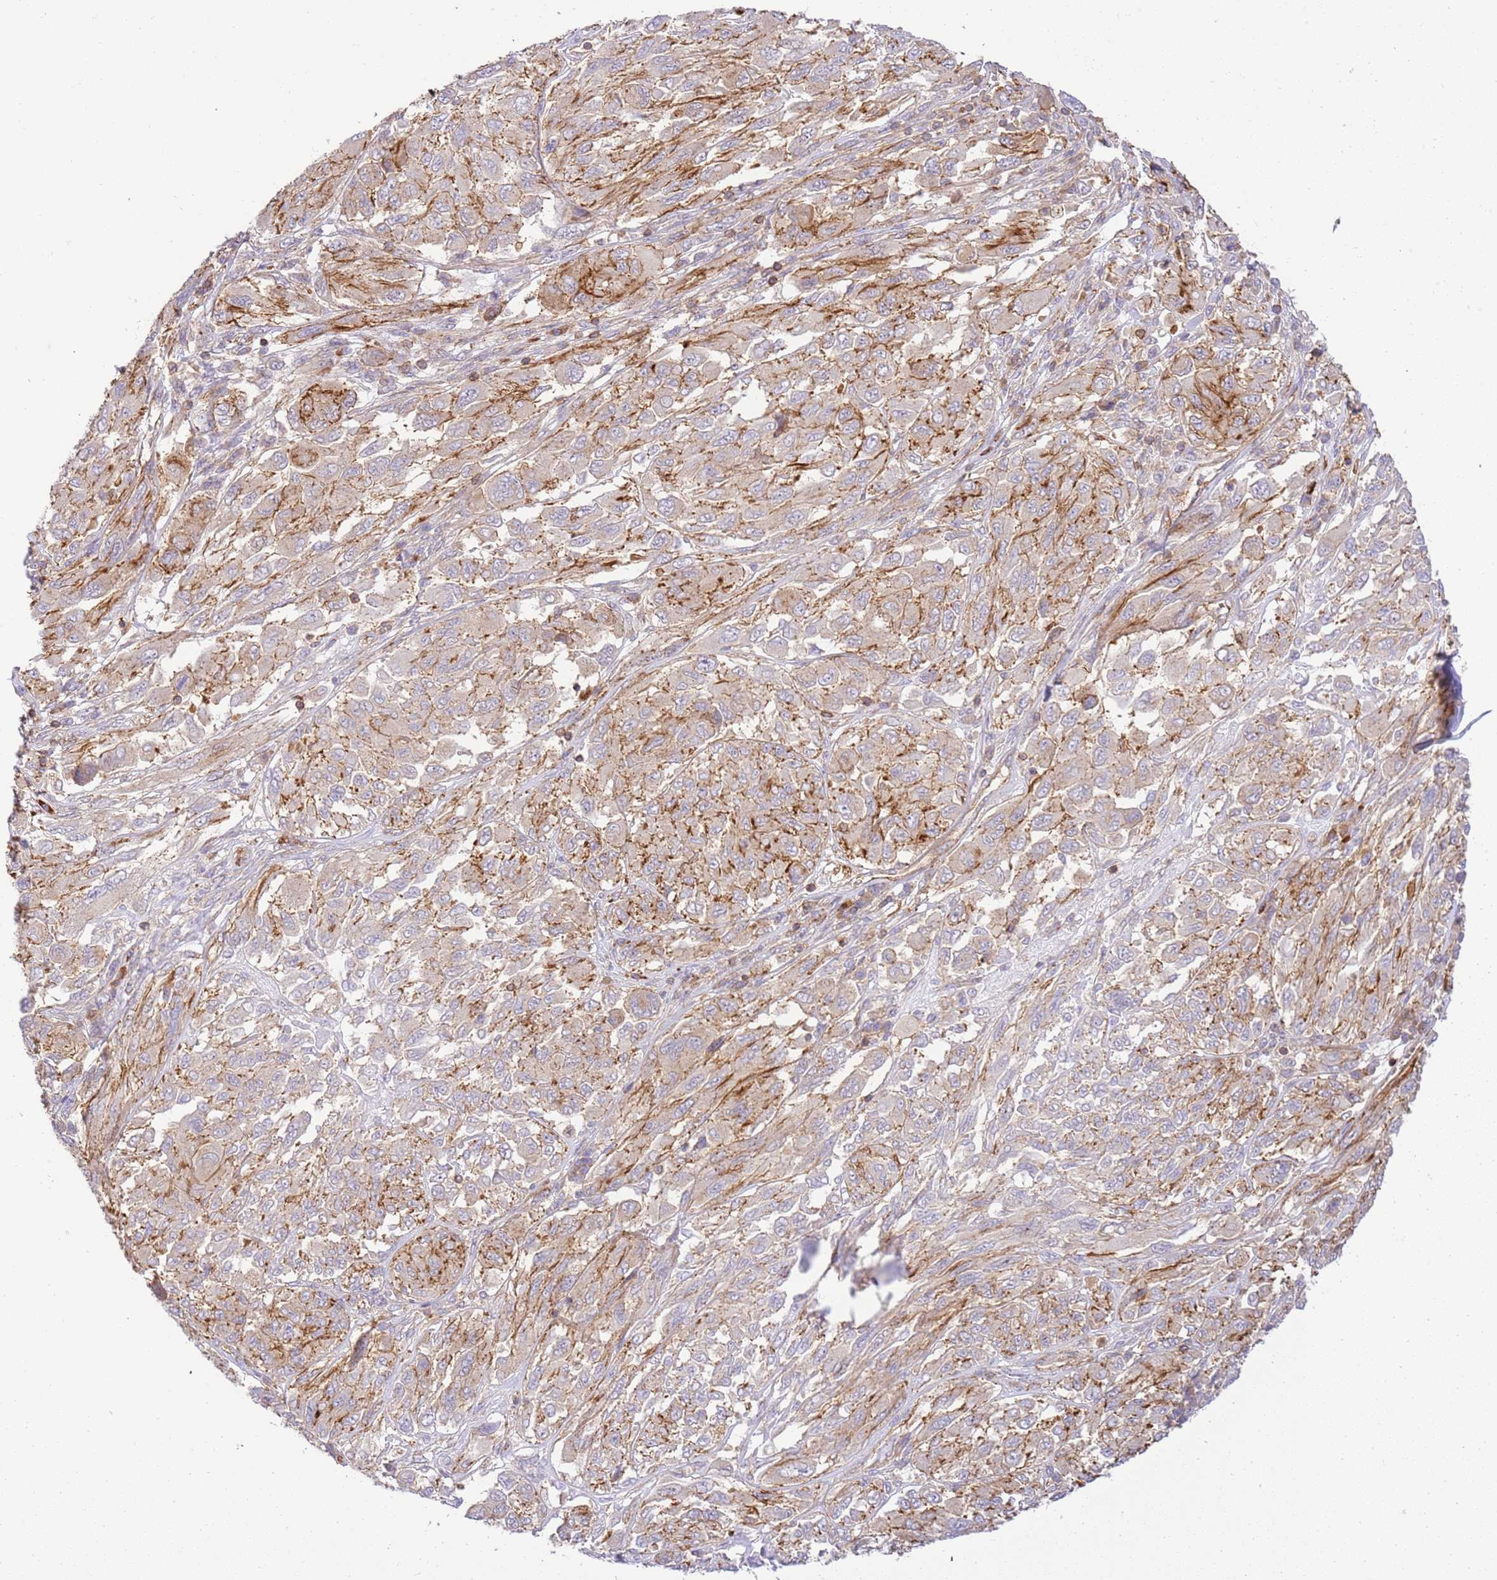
{"staining": {"intensity": "moderate", "quantity": "25%-75%", "location": "cytoplasmic/membranous"}, "tissue": "melanoma", "cell_type": "Tumor cells", "image_type": "cancer", "snomed": [{"axis": "morphology", "description": "Malignant melanoma, NOS"}, {"axis": "topography", "description": "Skin"}], "caption": "Protein expression analysis of human melanoma reveals moderate cytoplasmic/membranous positivity in about 25%-75% of tumor cells.", "gene": "EFCAB8", "patient": {"sex": "female", "age": 91}}